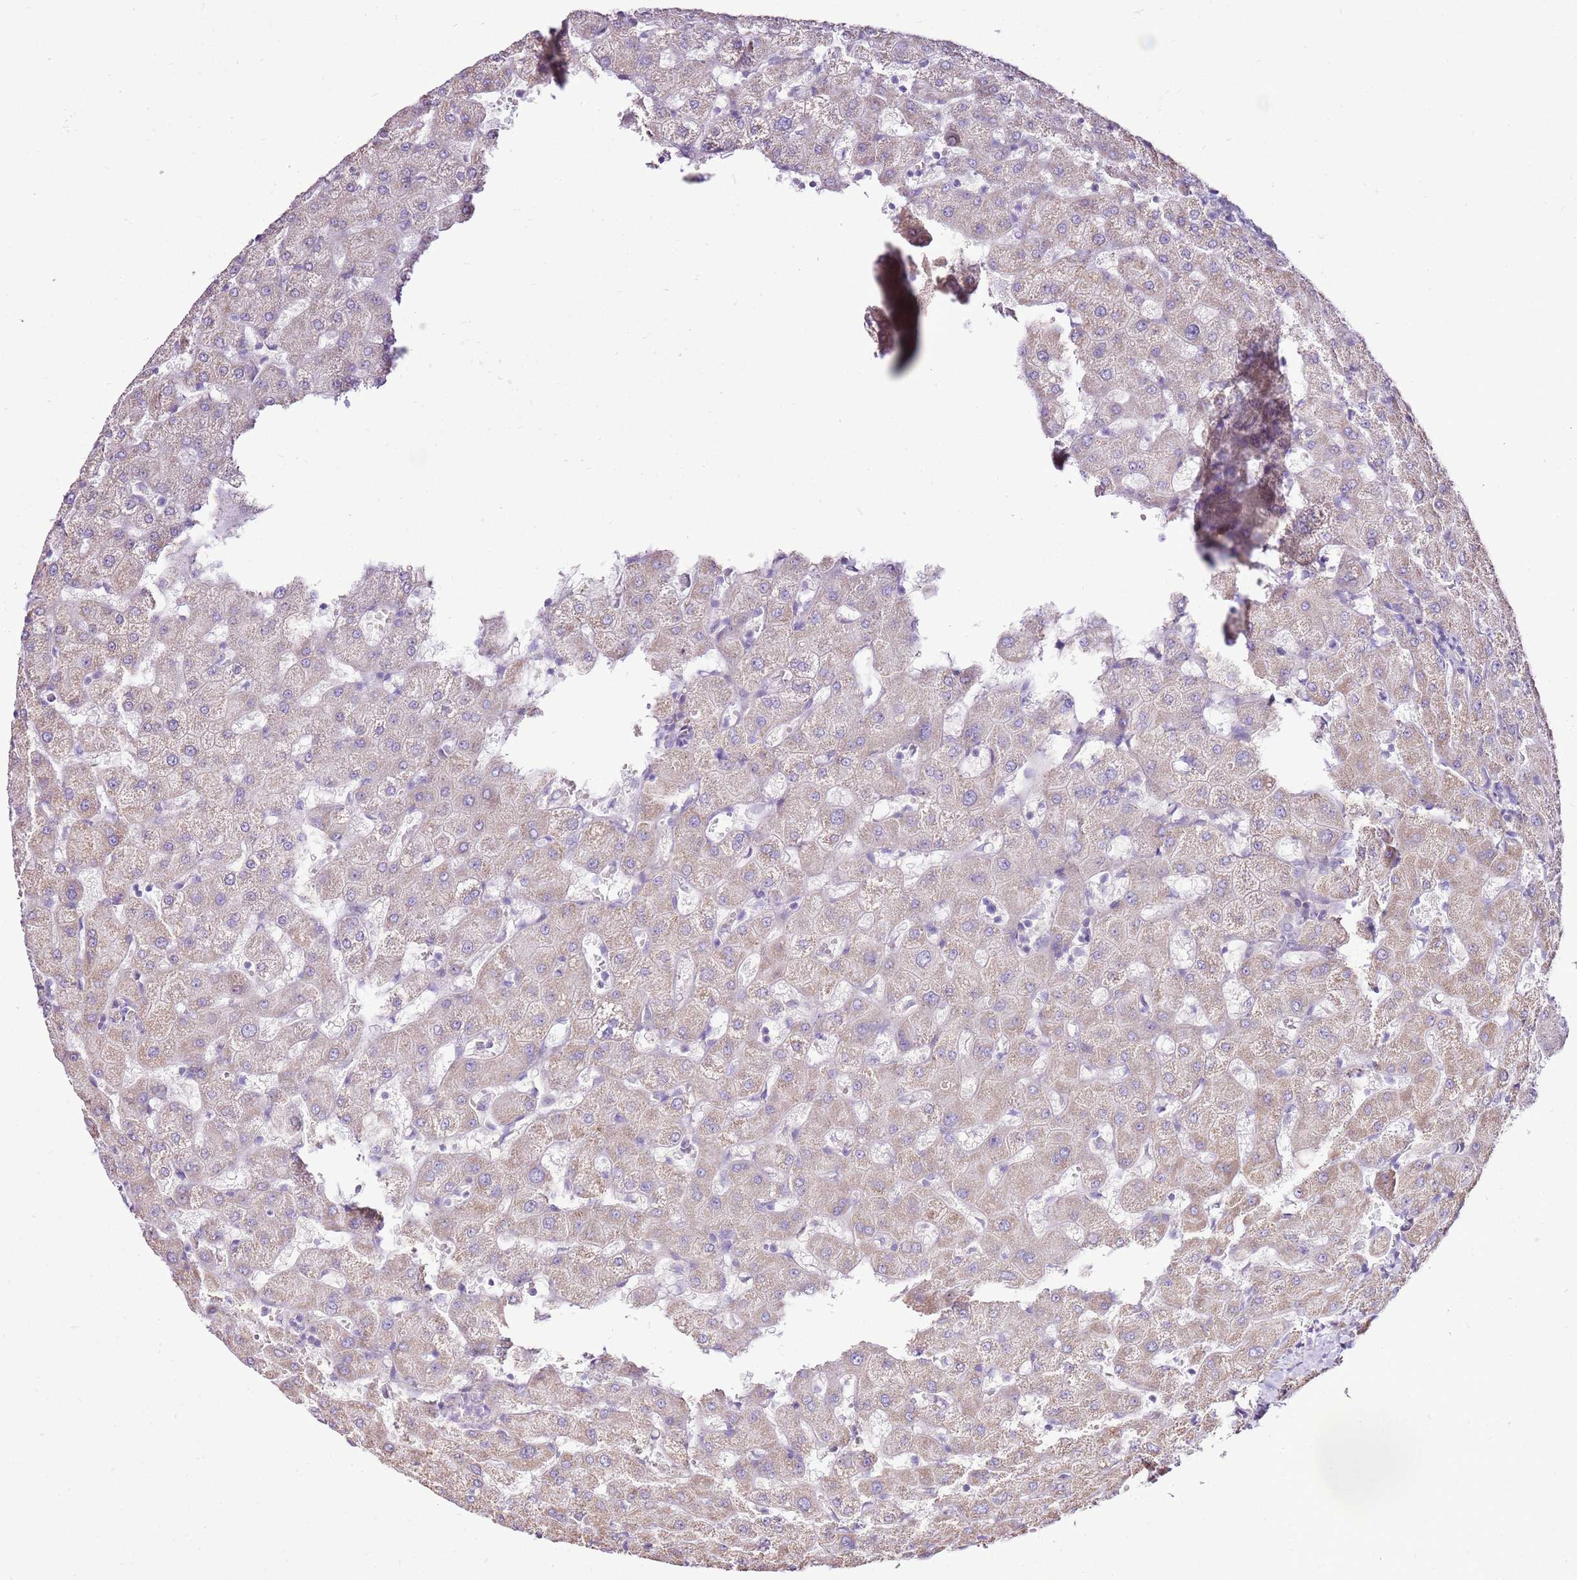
{"staining": {"intensity": "negative", "quantity": "none", "location": "none"}, "tissue": "liver", "cell_type": "Cholangiocytes", "image_type": "normal", "snomed": [{"axis": "morphology", "description": "Normal tissue, NOS"}, {"axis": "topography", "description": "Liver"}], "caption": "Immunohistochemistry (IHC) of benign liver reveals no expression in cholangiocytes. Brightfield microscopy of IHC stained with DAB (brown) and hematoxylin (blue), captured at high magnification.", "gene": "SLC38A5", "patient": {"sex": "female", "age": 63}}